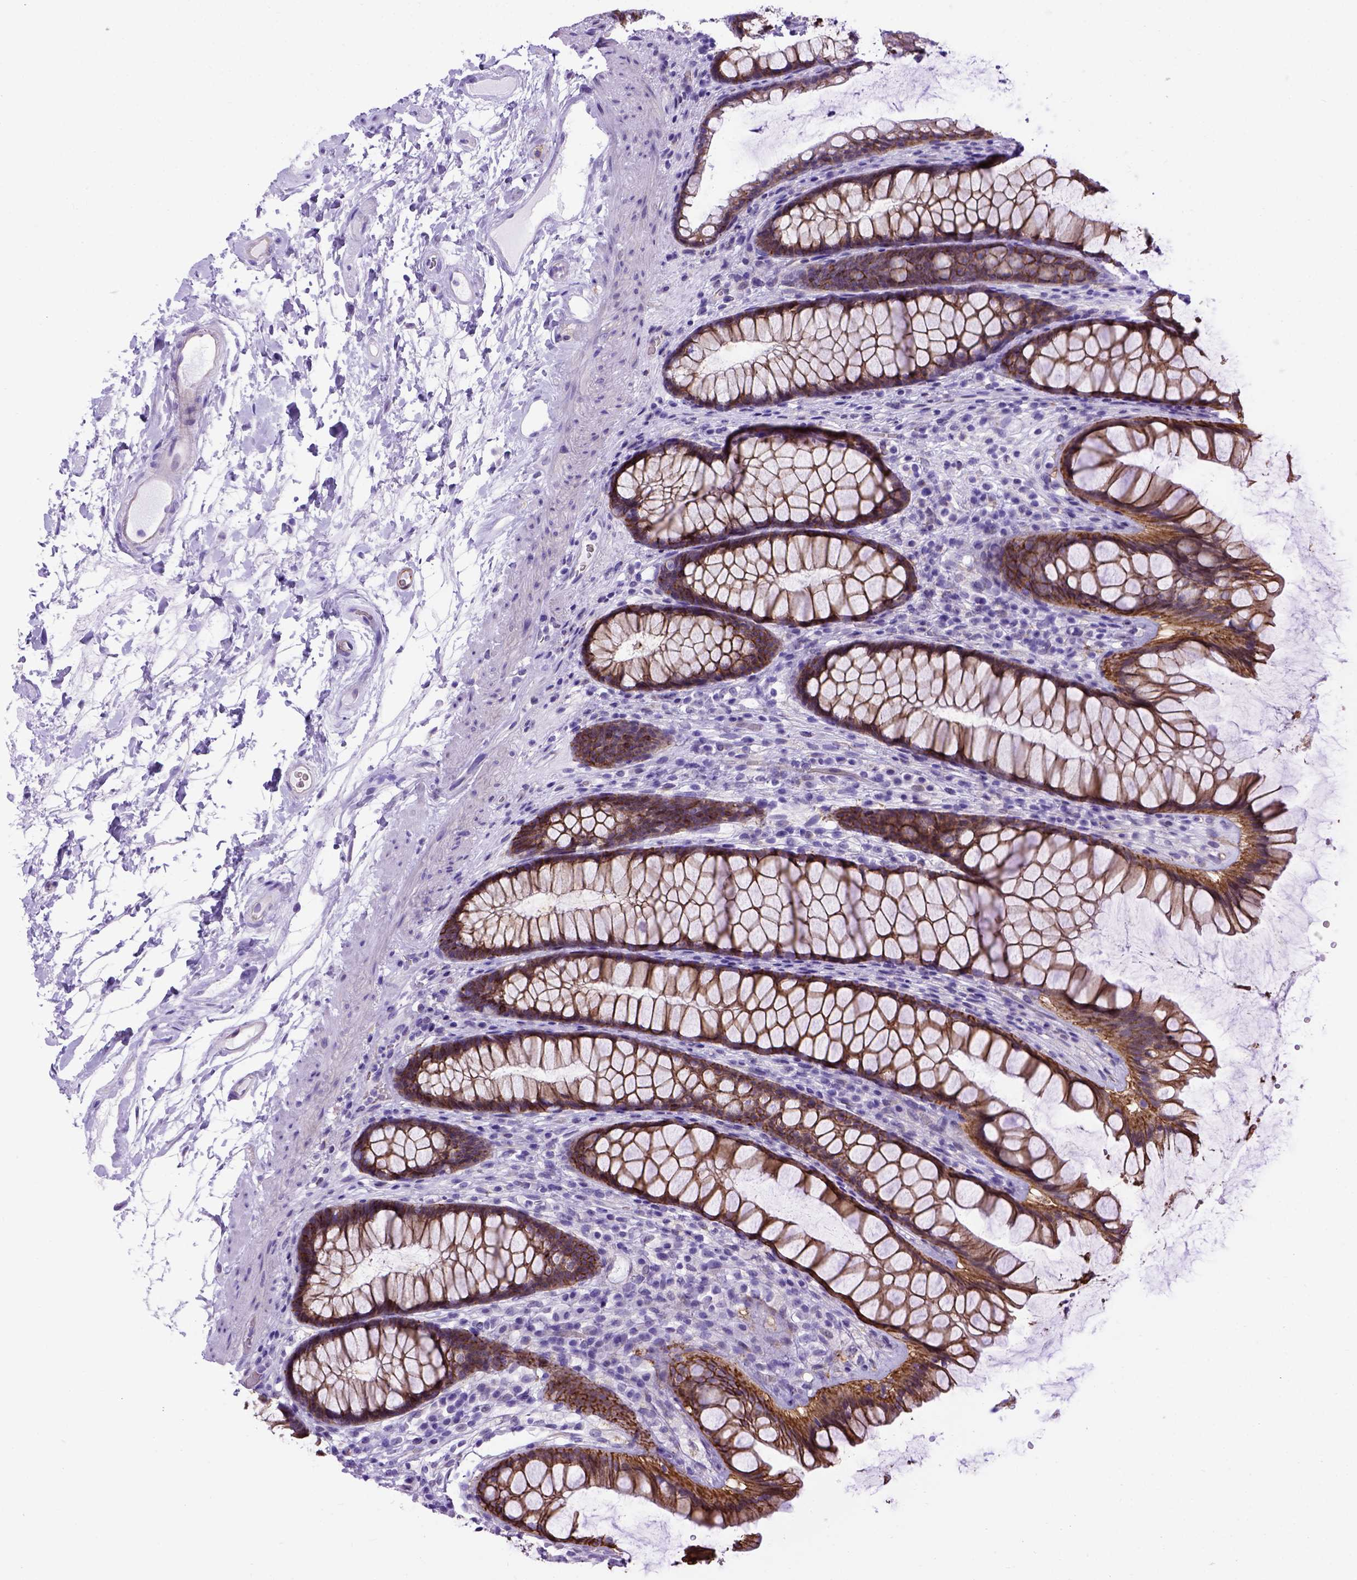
{"staining": {"intensity": "strong", "quantity": ">75%", "location": "cytoplasmic/membranous"}, "tissue": "rectum", "cell_type": "Glandular cells", "image_type": "normal", "snomed": [{"axis": "morphology", "description": "Normal tissue, NOS"}, {"axis": "topography", "description": "Rectum"}], "caption": "A high amount of strong cytoplasmic/membranous positivity is appreciated in approximately >75% of glandular cells in normal rectum.", "gene": "ADAM12", "patient": {"sex": "male", "age": 72}}